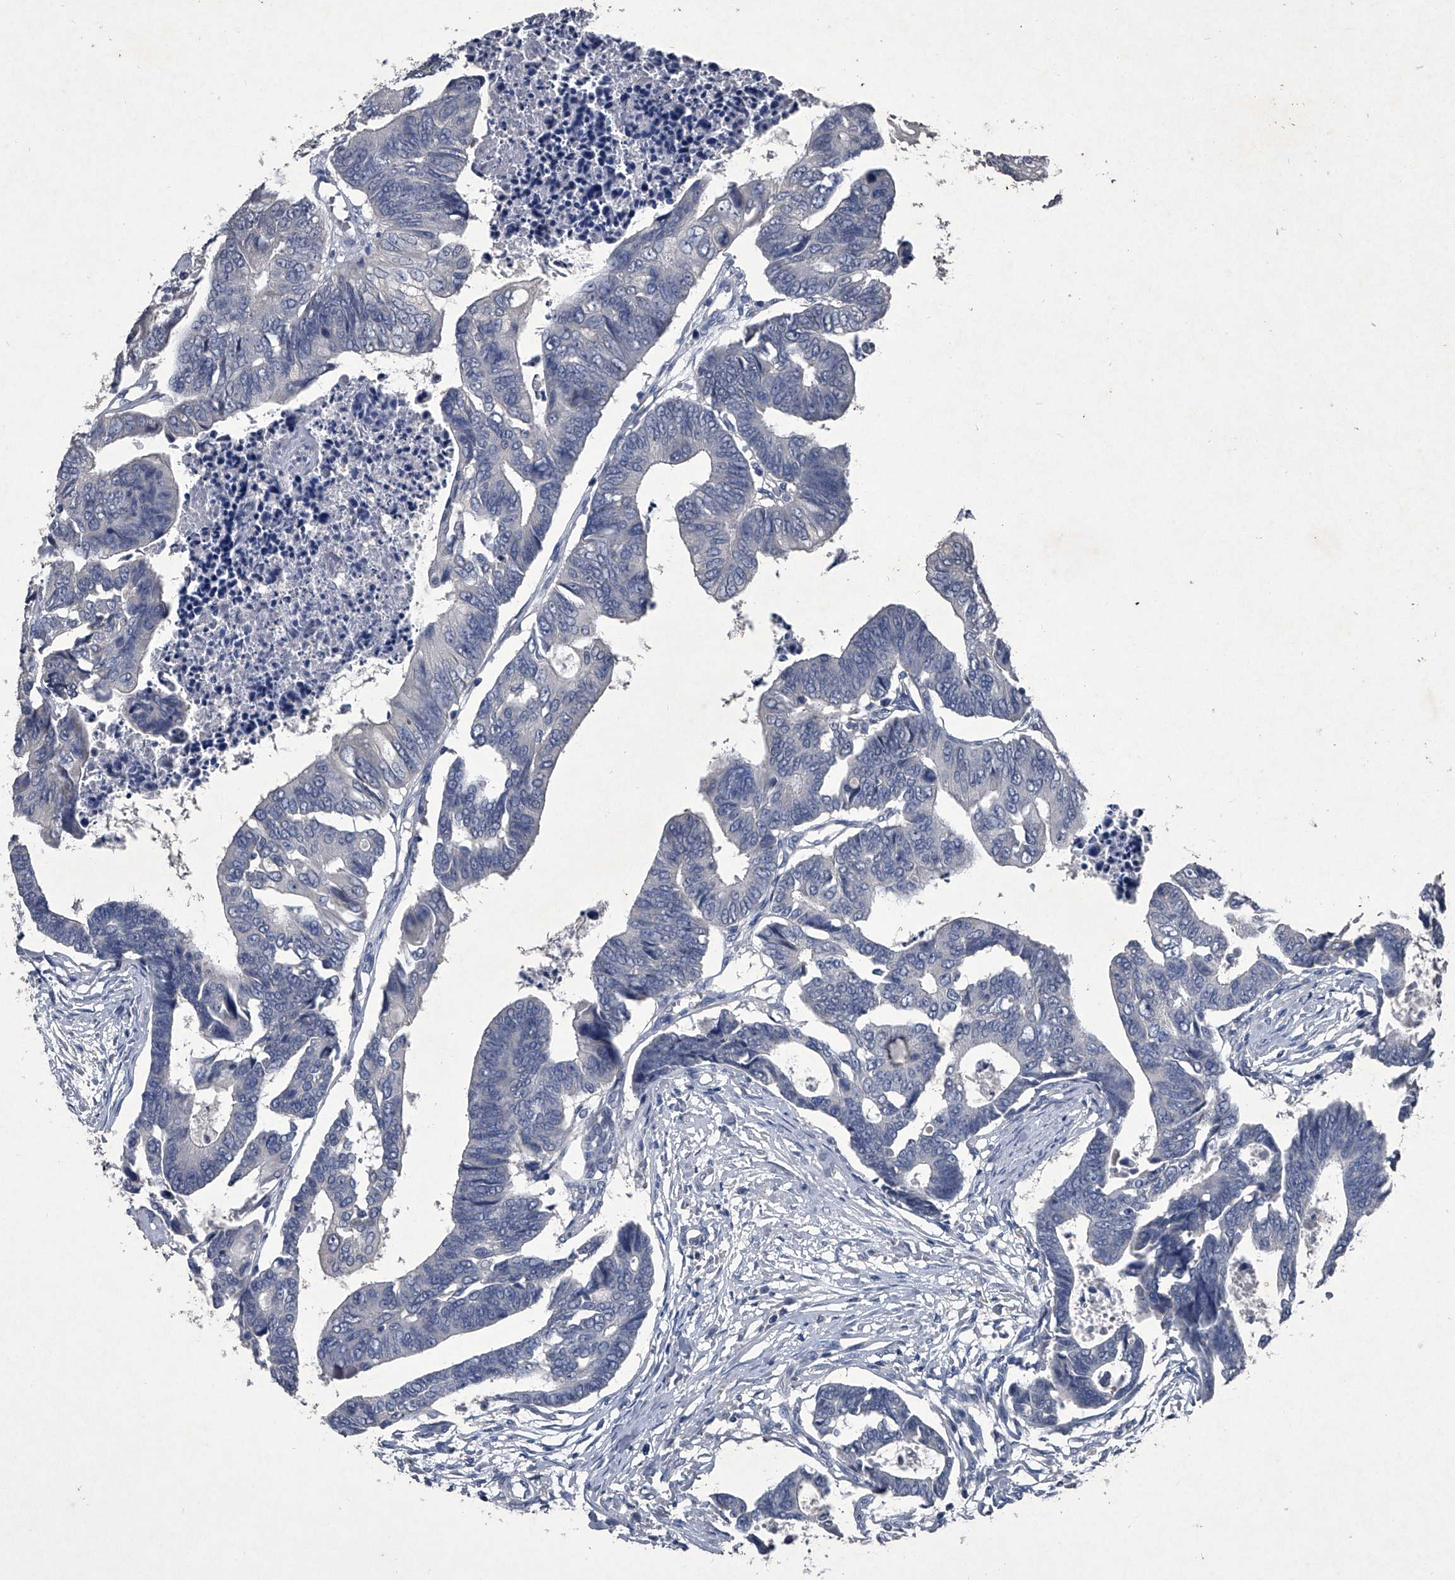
{"staining": {"intensity": "negative", "quantity": "none", "location": "none"}, "tissue": "colorectal cancer", "cell_type": "Tumor cells", "image_type": "cancer", "snomed": [{"axis": "morphology", "description": "Adenocarcinoma, NOS"}, {"axis": "topography", "description": "Rectum"}], "caption": "Micrograph shows no significant protein positivity in tumor cells of colorectal adenocarcinoma. (DAB immunohistochemistry (IHC), high magnification).", "gene": "MAPKAP1", "patient": {"sex": "female", "age": 65}}